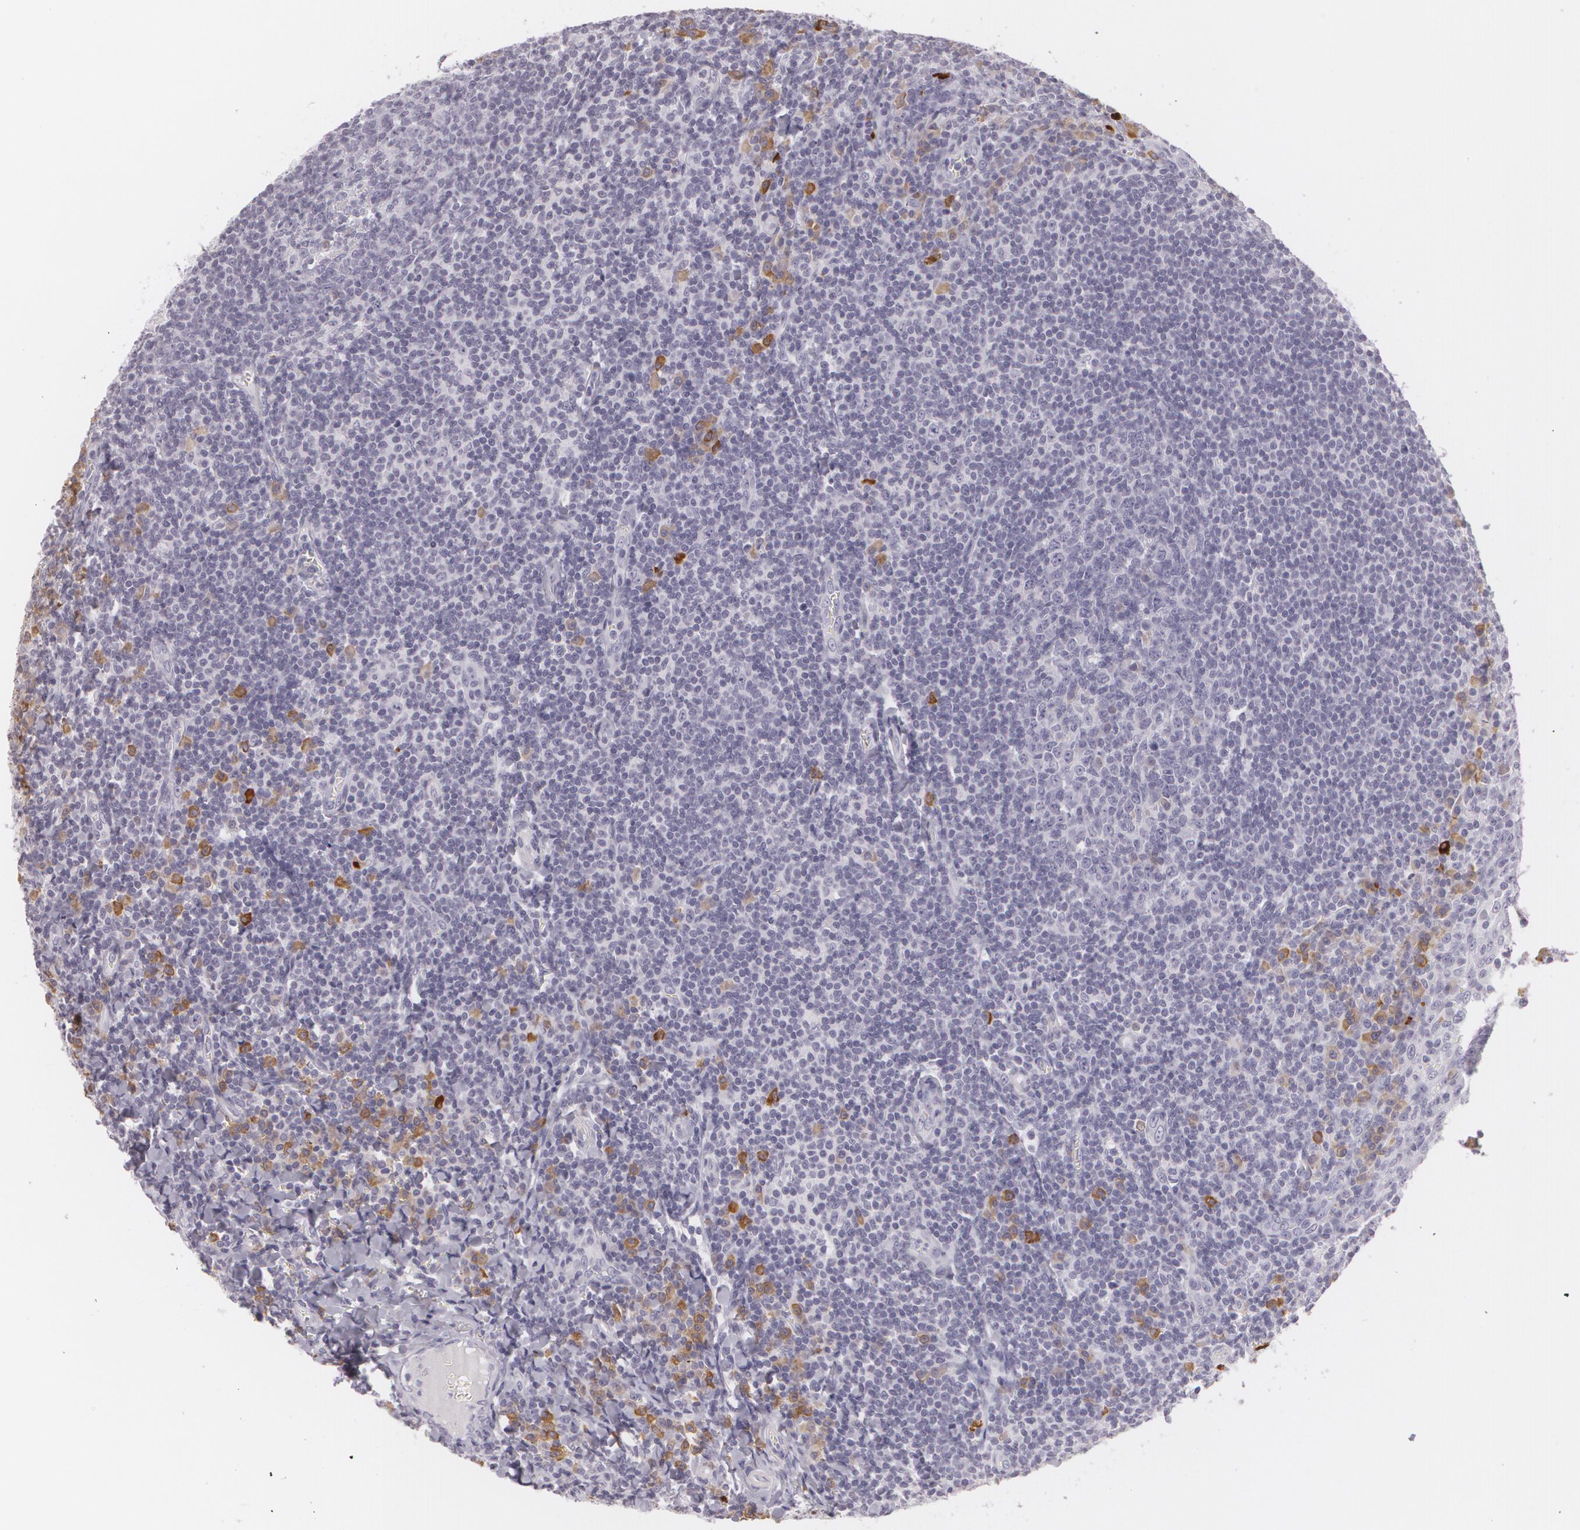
{"staining": {"intensity": "negative", "quantity": "none", "location": "none"}, "tissue": "tonsil", "cell_type": "Germinal center cells", "image_type": "normal", "snomed": [{"axis": "morphology", "description": "Normal tissue, NOS"}, {"axis": "topography", "description": "Tonsil"}], "caption": "IHC of benign tonsil demonstrates no expression in germinal center cells. Brightfield microscopy of IHC stained with DAB (3,3'-diaminobenzidine) (brown) and hematoxylin (blue), captured at high magnification.", "gene": "MAP2", "patient": {"sex": "male", "age": 31}}